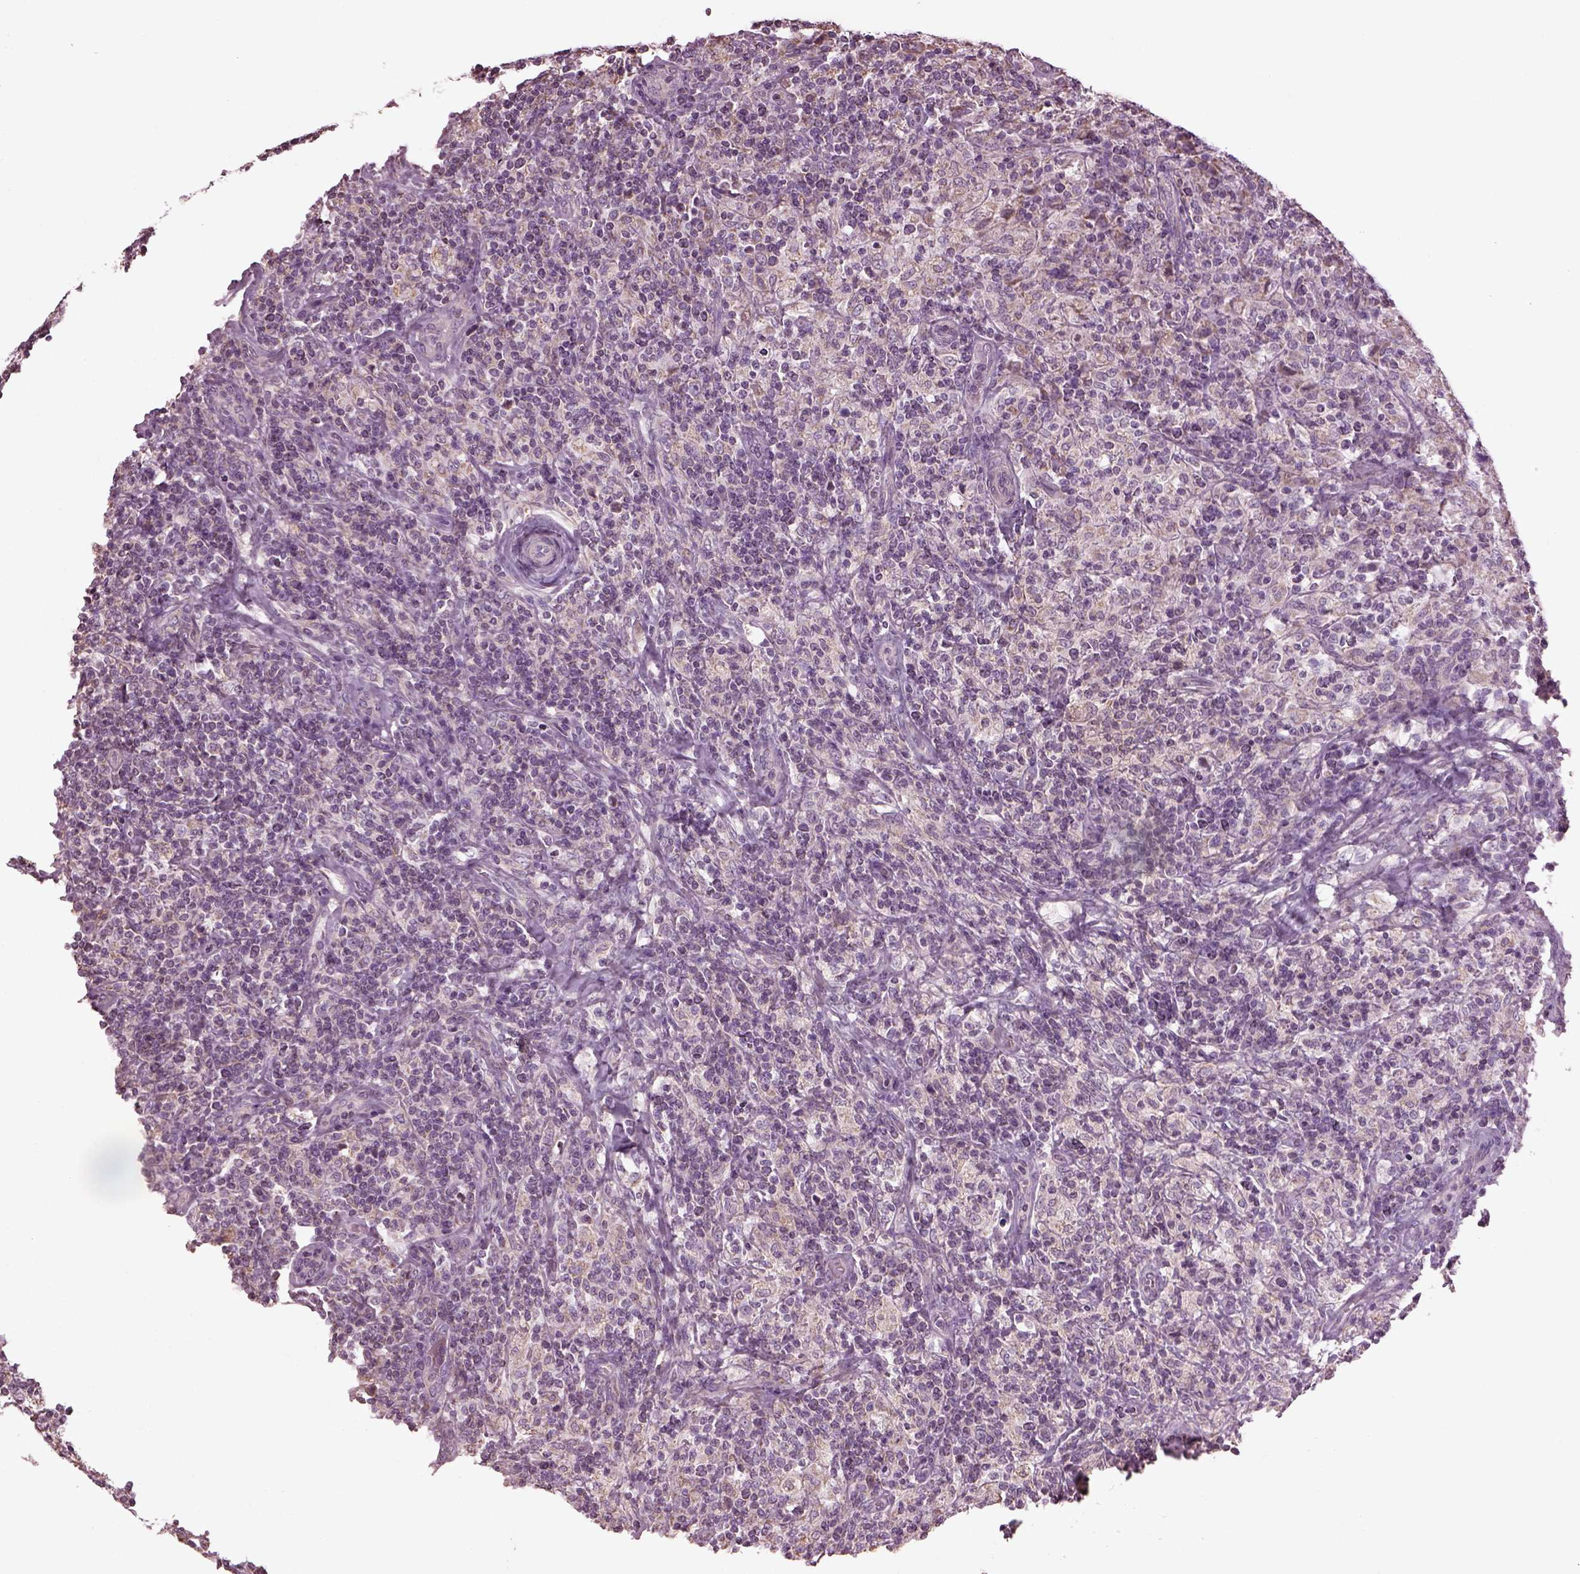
{"staining": {"intensity": "negative", "quantity": "none", "location": "none"}, "tissue": "lymphoma", "cell_type": "Tumor cells", "image_type": "cancer", "snomed": [{"axis": "morphology", "description": "Hodgkin's disease, NOS"}, {"axis": "topography", "description": "Lymph node"}], "caption": "IHC image of human lymphoma stained for a protein (brown), which demonstrates no staining in tumor cells.", "gene": "SPATA7", "patient": {"sex": "male", "age": 70}}